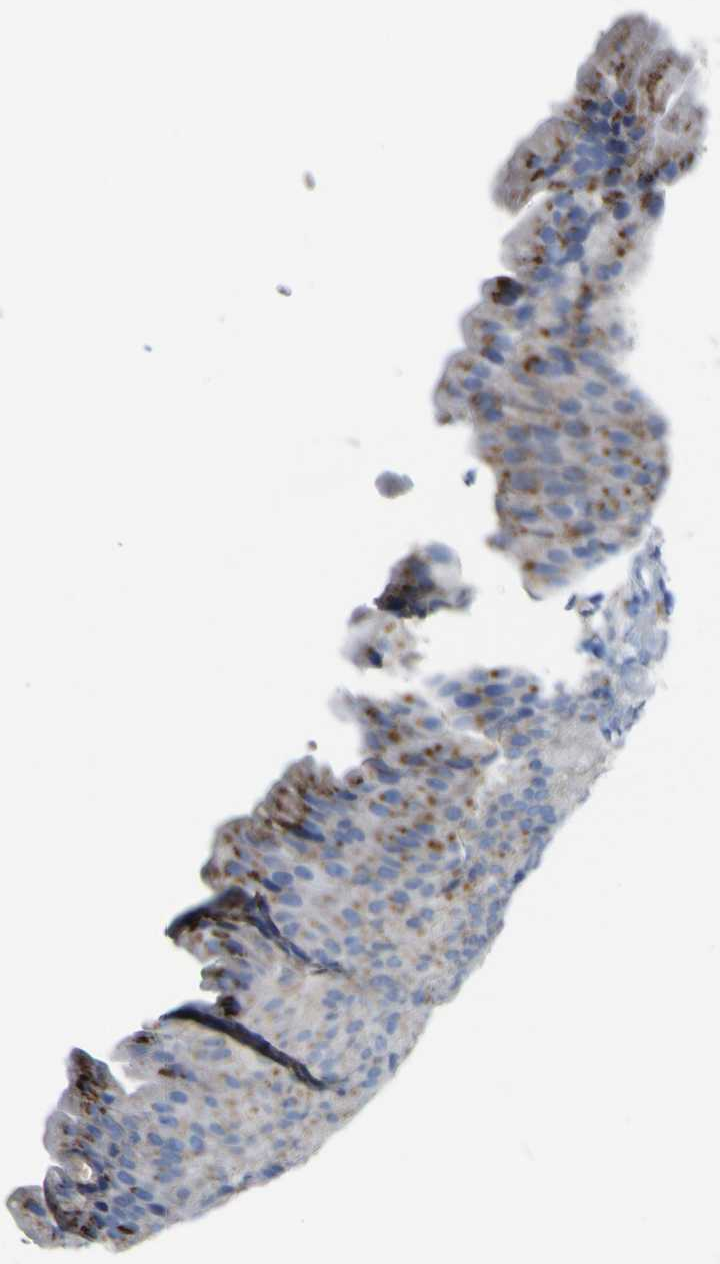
{"staining": {"intensity": "moderate", "quantity": "25%-75%", "location": "cytoplasmic/membranous"}, "tissue": "urinary bladder", "cell_type": "Urothelial cells", "image_type": "normal", "snomed": [{"axis": "morphology", "description": "Normal tissue, NOS"}, {"axis": "topography", "description": "Urinary bladder"}], "caption": "Moderate cytoplasmic/membranous positivity for a protein is seen in about 25%-75% of urothelial cells of unremarkable urinary bladder using immunohistochemistry (IHC).", "gene": "PTPRF", "patient": {"sex": "female", "age": 79}}